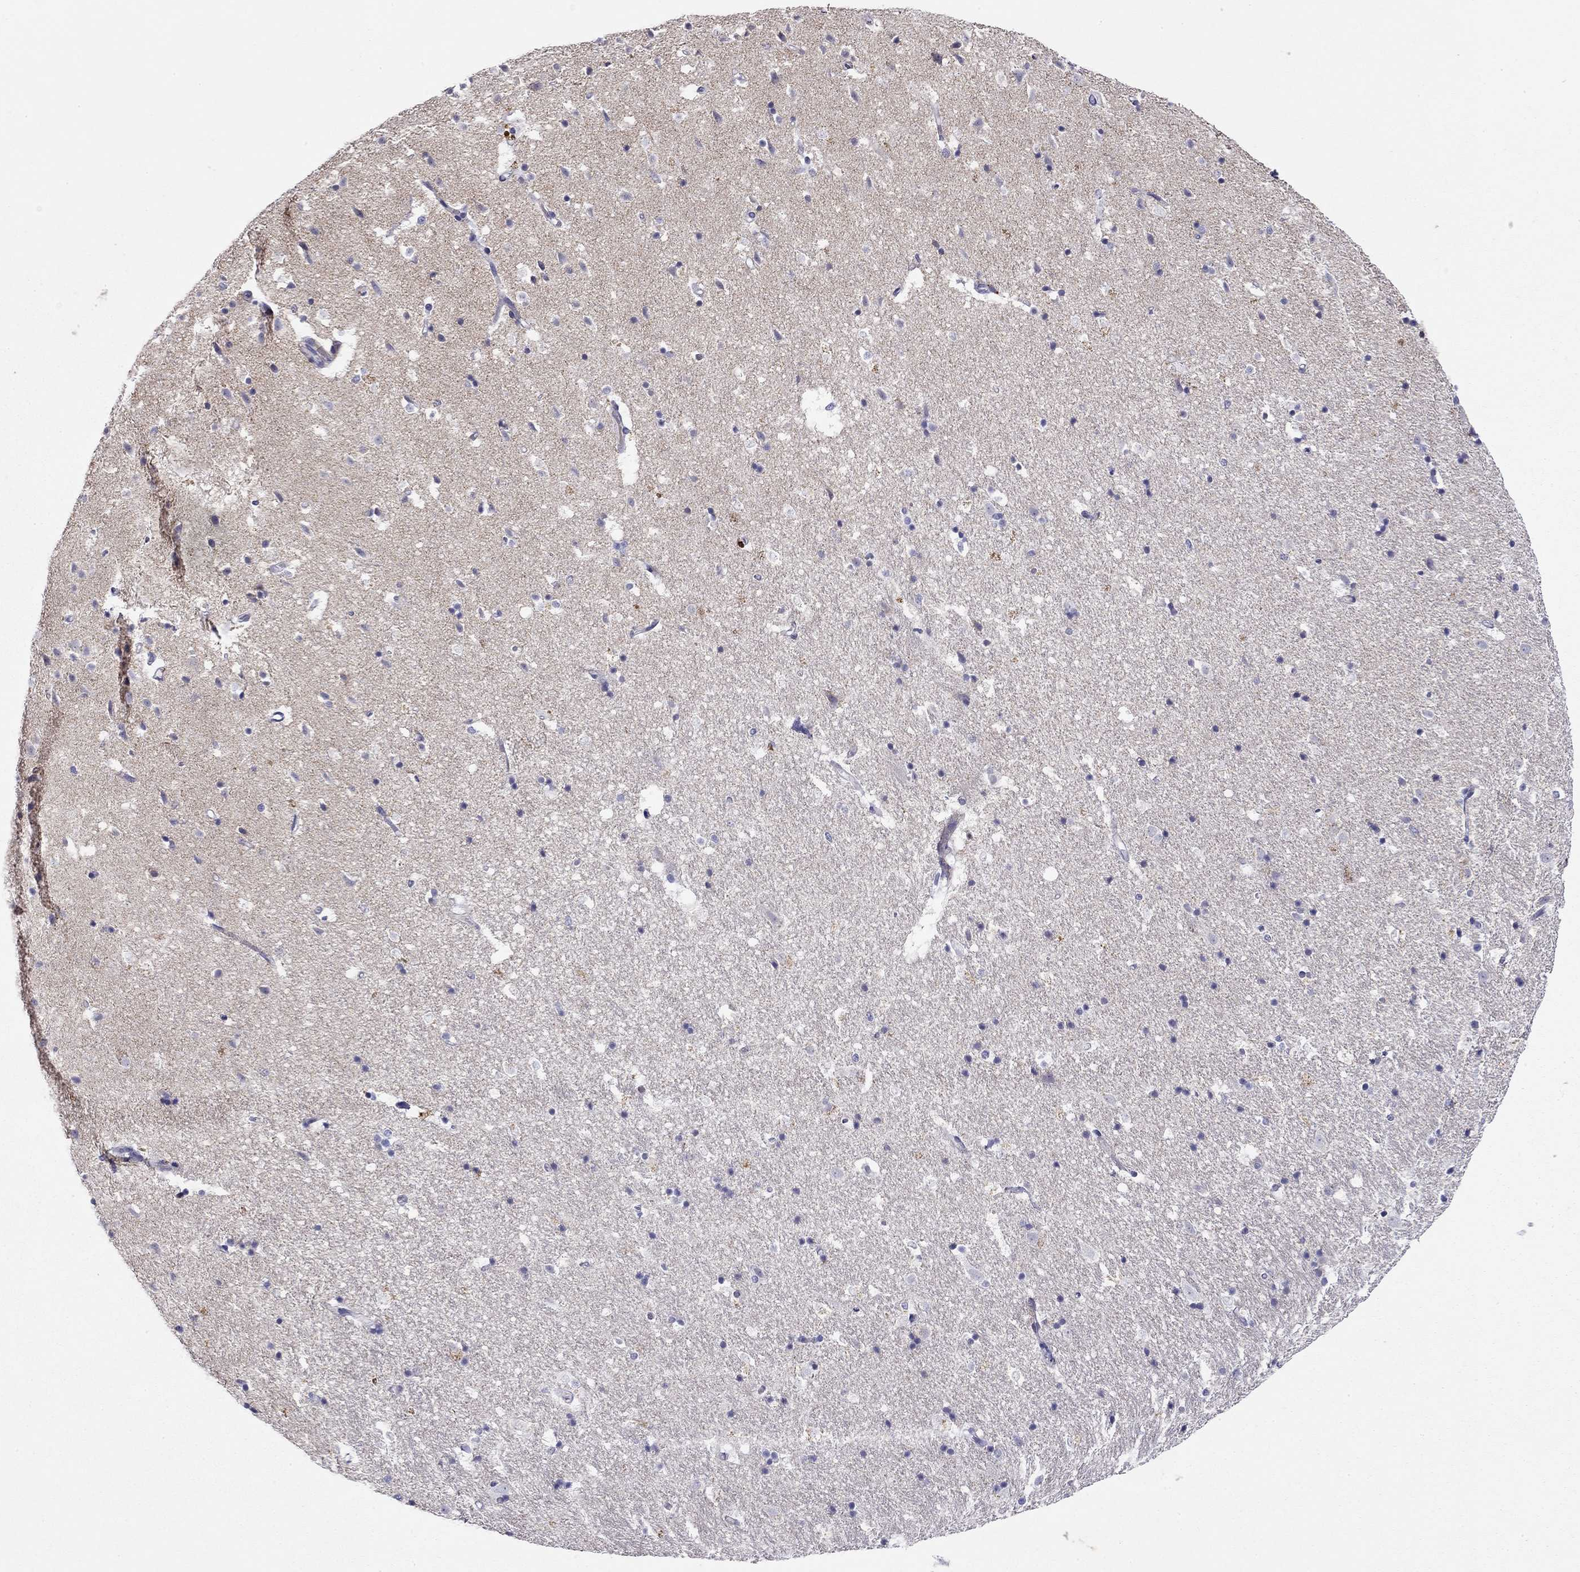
{"staining": {"intensity": "negative", "quantity": "none", "location": "none"}, "tissue": "hippocampus", "cell_type": "Glial cells", "image_type": "normal", "snomed": [{"axis": "morphology", "description": "Normal tissue, NOS"}, {"axis": "topography", "description": "Hippocampus"}], "caption": "Benign hippocampus was stained to show a protein in brown. There is no significant staining in glial cells. (IHC, brightfield microscopy, high magnification).", "gene": "RTL1", "patient": {"sex": "male", "age": 49}}